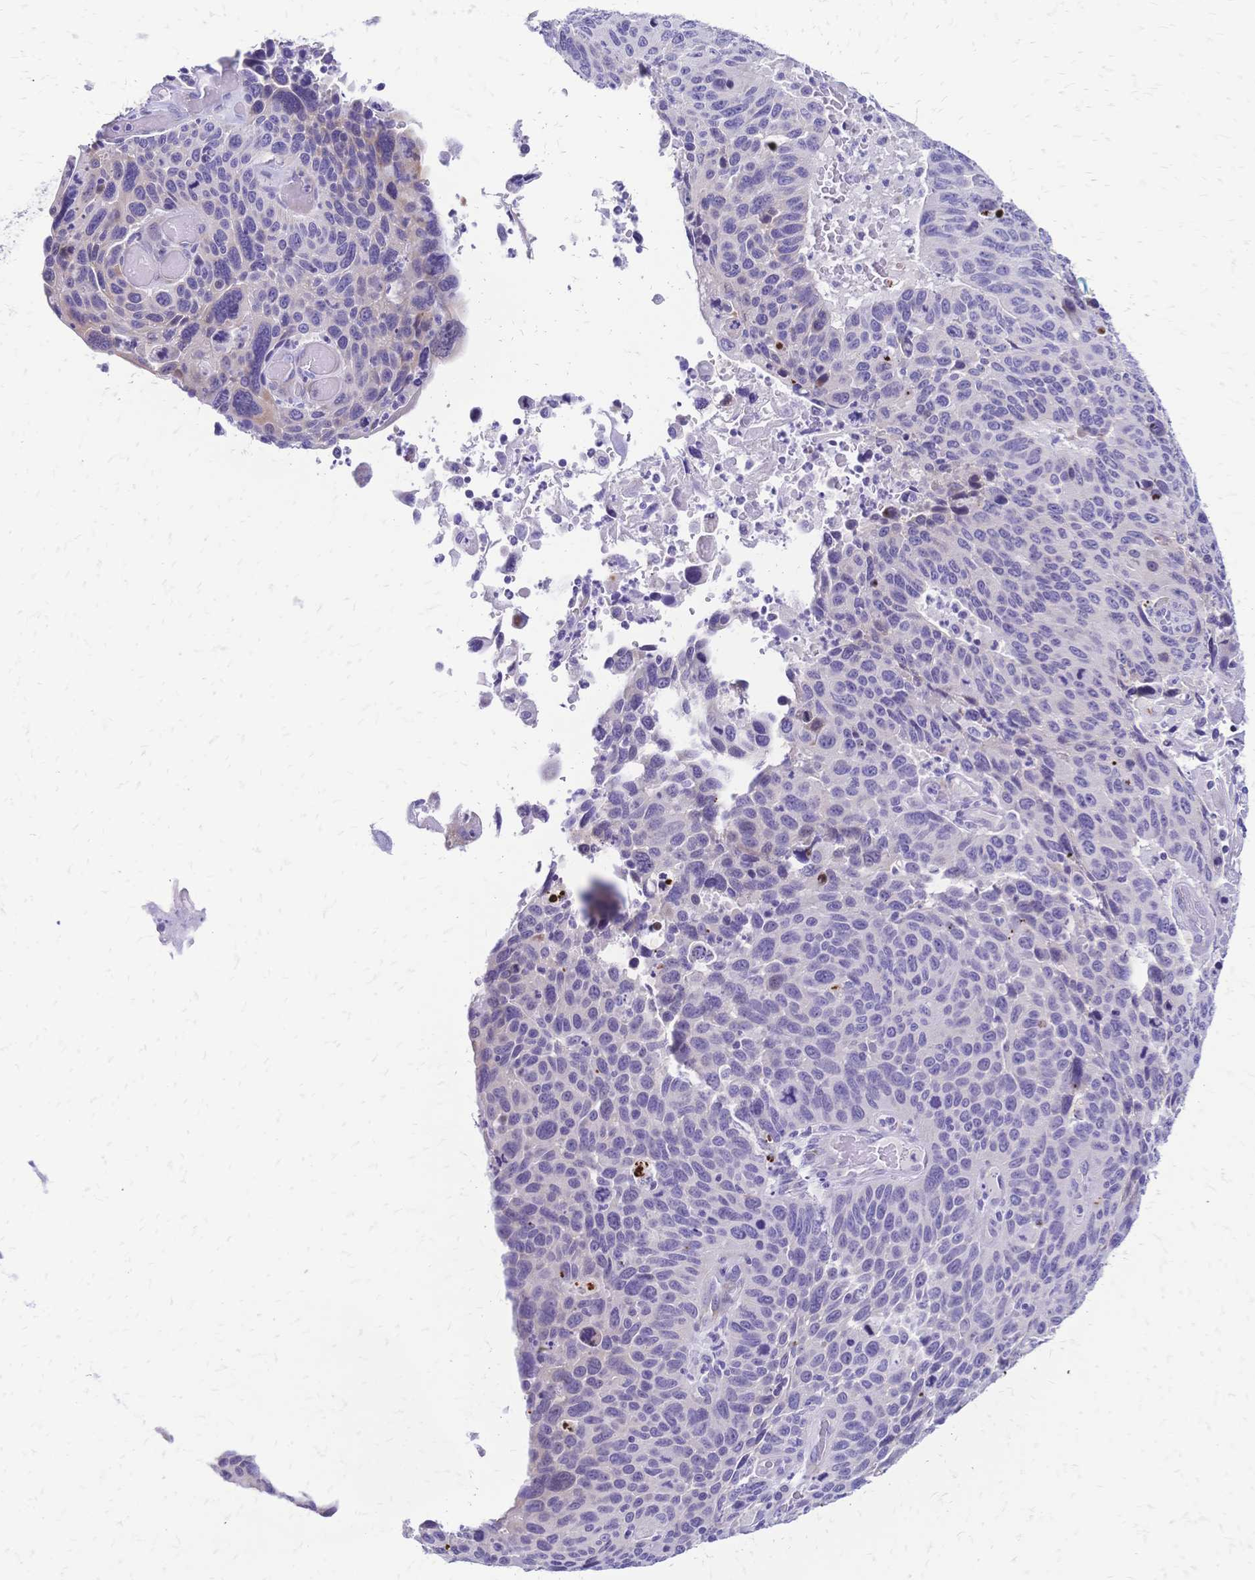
{"staining": {"intensity": "weak", "quantity": "<25%", "location": "cytoplasmic/membranous"}, "tissue": "lung cancer", "cell_type": "Tumor cells", "image_type": "cancer", "snomed": [{"axis": "morphology", "description": "Squamous cell carcinoma, NOS"}, {"axis": "topography", "description": "Lung"}], "caption": "Immunohistochemistry (IHC) photomicrograph of neoplastic tissue: lung squamous cell carcinoma stained with DAB (3,3'-diaminobenzidine) demonstrates no significant protein expression in tumor cells.", "gene": "GRB7", "patient": {"sex": "male", "age": 68}}